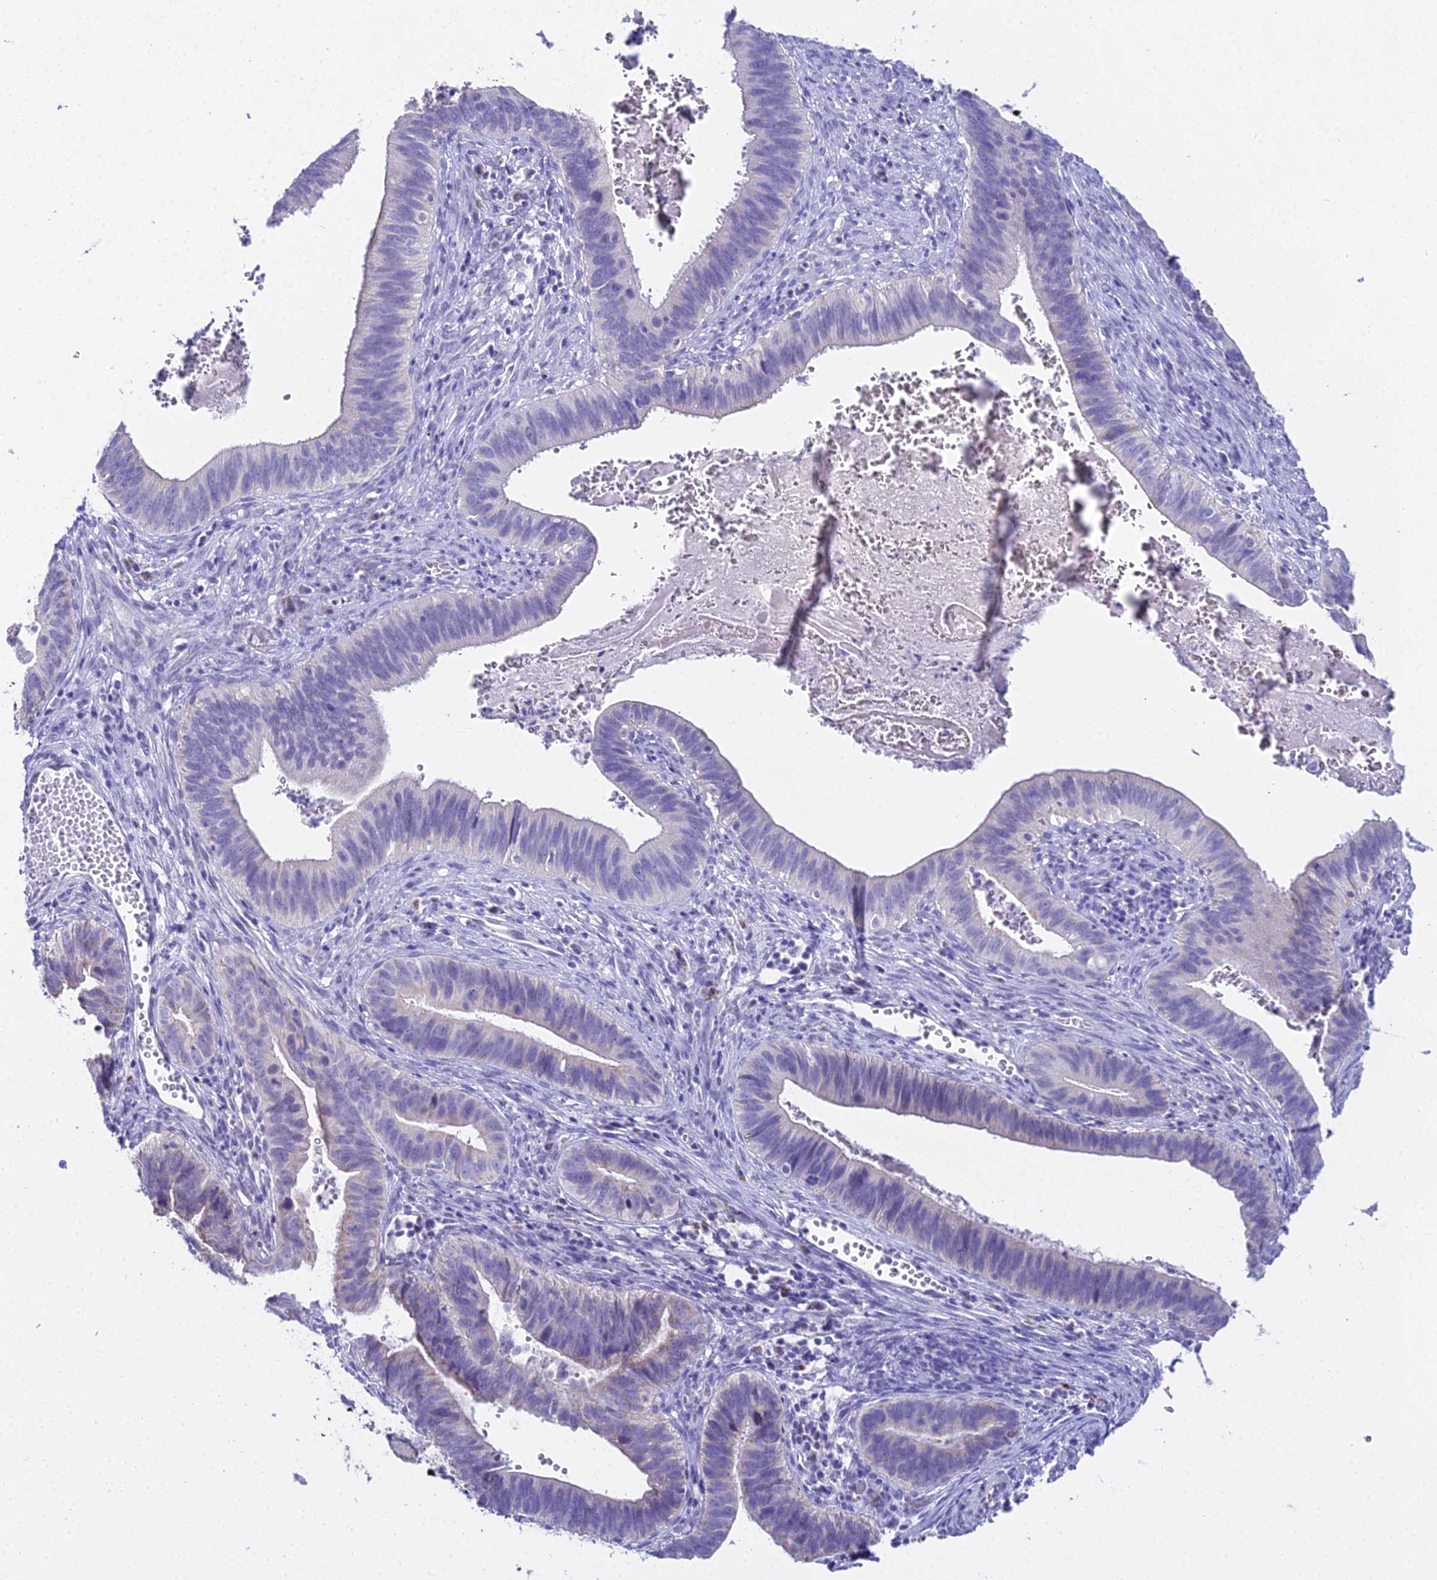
{"staining": {"intensity": "negative", "quantity": "none", "location": "none"}, "tissue": "cervical cancer", "cell_type": "Tumor cells", "image_type": "cancer", "snomed": [{"axis": "morphology", "description": "Adenocarcinoma, NOS"}, {"axis": "topography", "description": "Cervix"}], "caption": "Tumor cells show no significant positivity in cervical cancer.", "gene": "CGB2", "patient": {"sex": "female", "age": 42}}